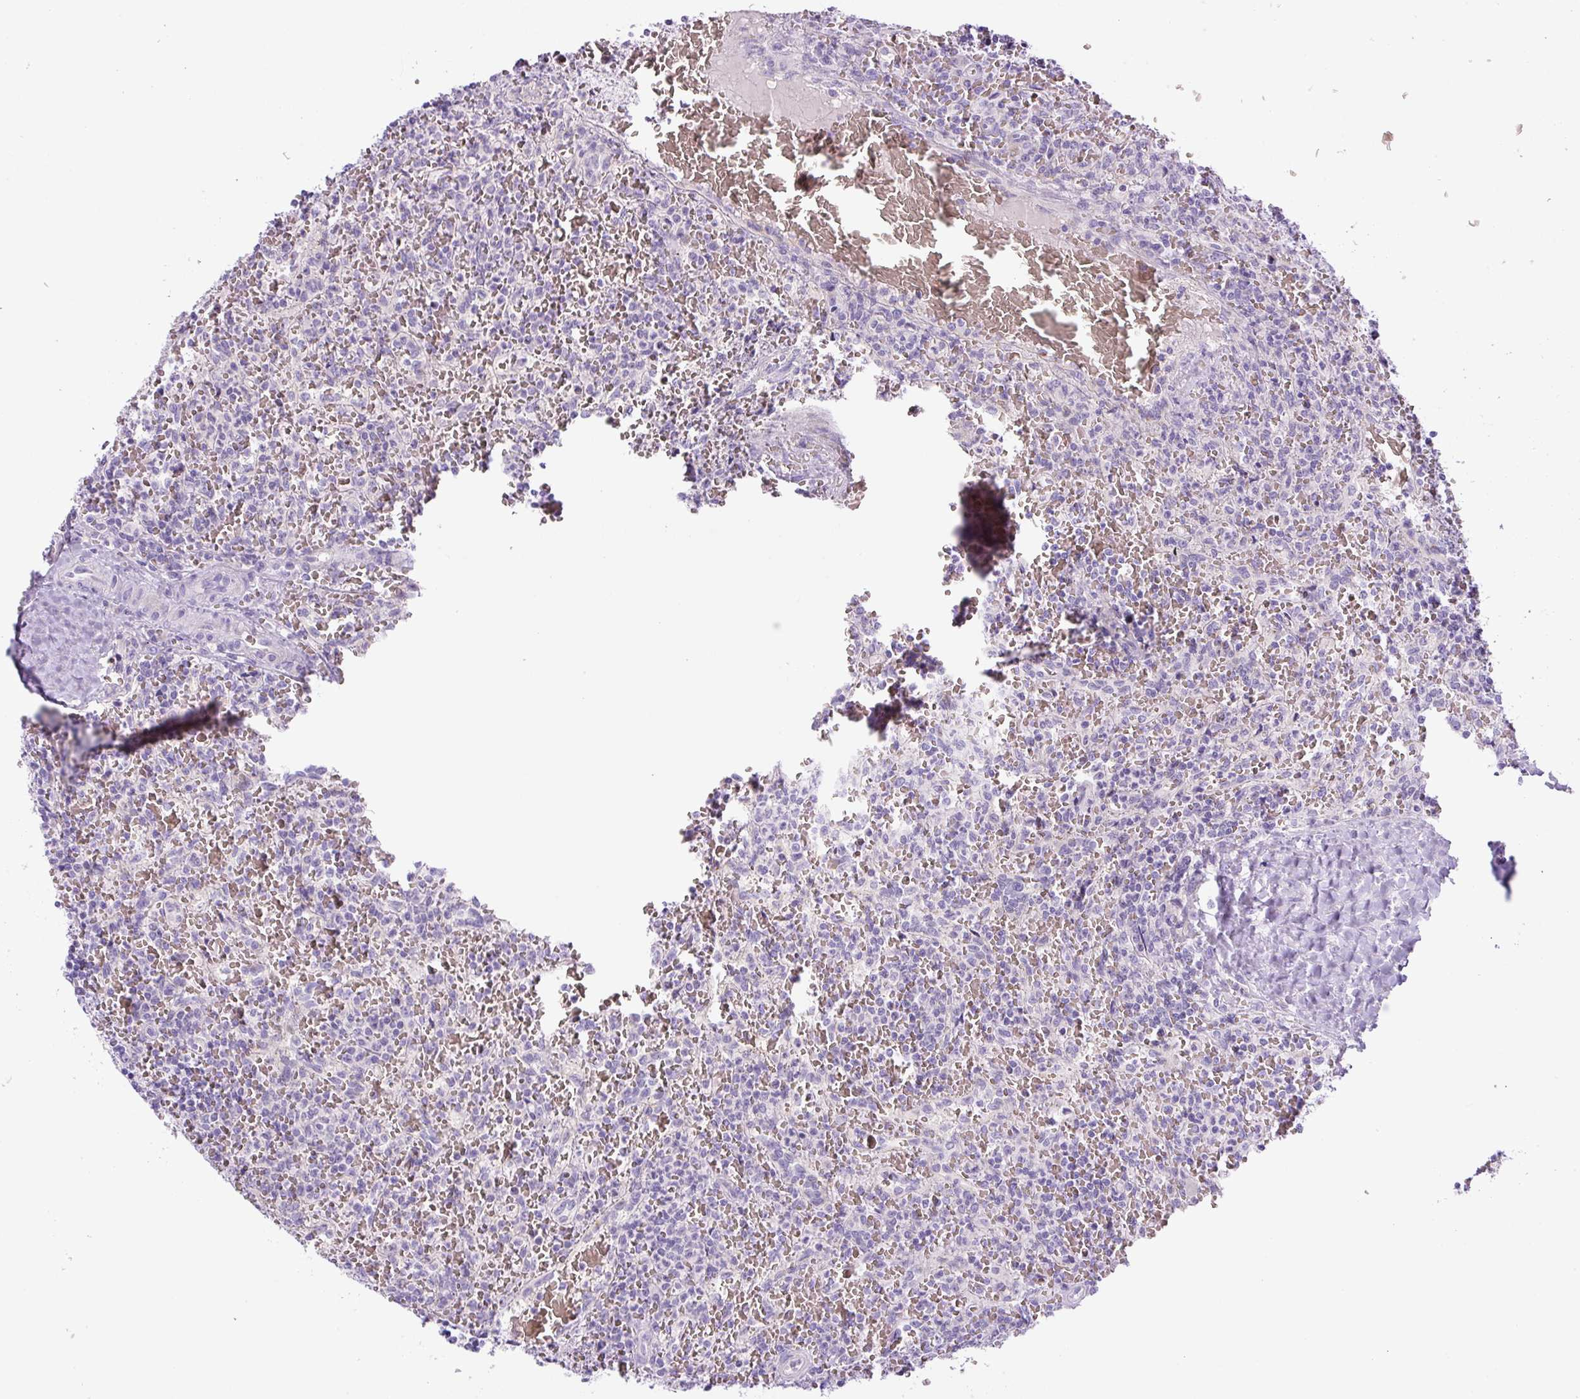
{"staining": {"intensity": "negative", "quantity": "none", "location": "none"}, "tissue": "lymphoma", "cell_type": "Tumor cells", "image_type": "cancer", "snomed": [{"axis": "morphology", "description": "Malignant lymphoma, non-Hodgkin's type, Low grade"}, {"axis": "topography", "description": "Spleen"}], "caption": "An immunohistochemistry image of malignant lymphoma, non-Hodgkin's type (low-grade) is shown. There is no staining in tumor cells of malignant lymphoma, non-Hodgkin's type (low-grade). (Brightfield microscopy of DAB immunohistochemistry at high magnification).", "gene": "RSPO4", "patient": {"sex": "female", "age": 64}}